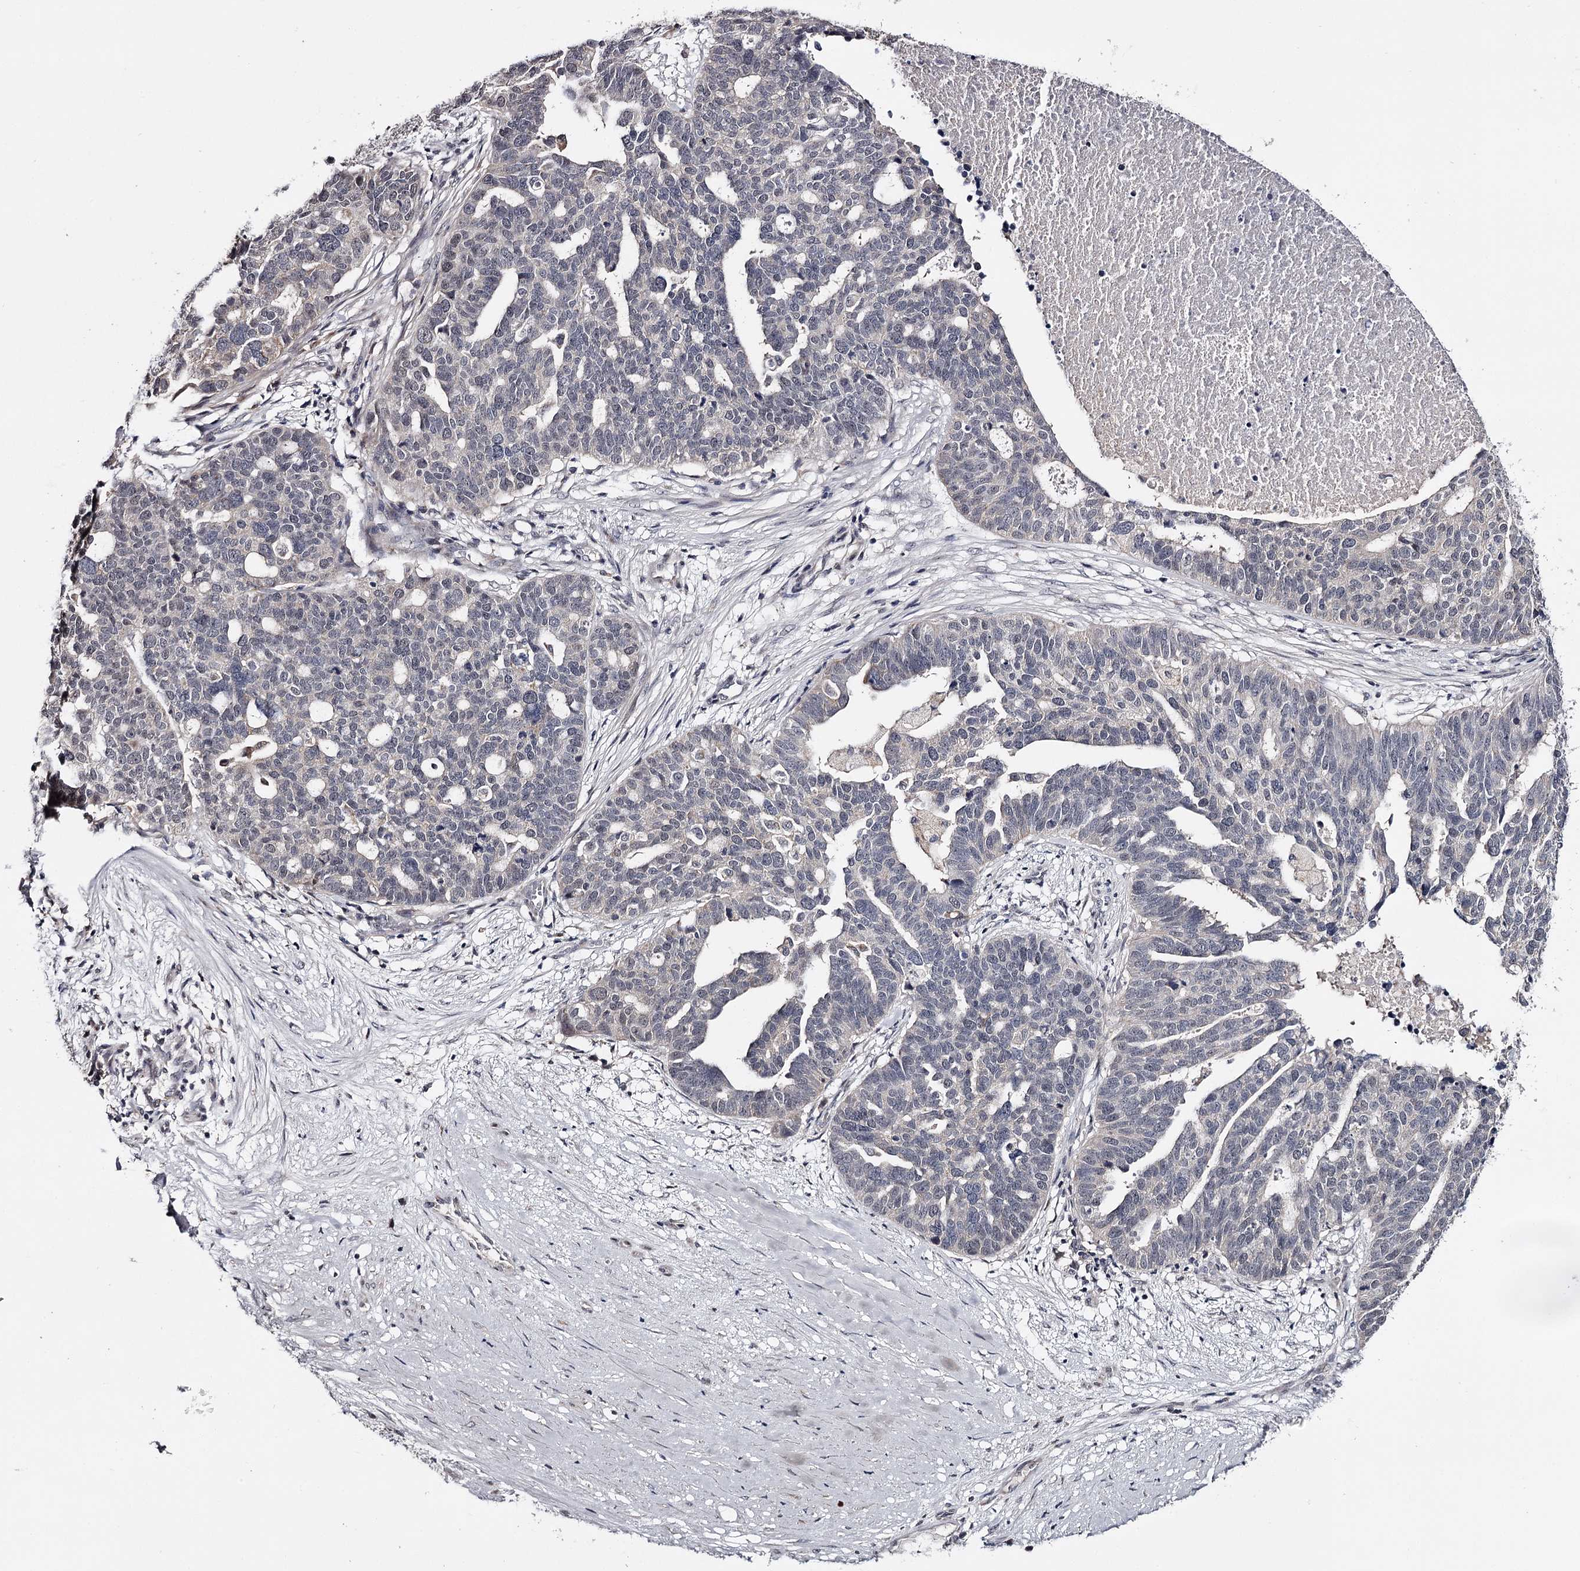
{"staining": {"intensity": "weak", "quantity": "25%-75%", "location": "nuclear"}, "tissue": "ovarian cancer", "cell_type": "Tumor cells", "image_type": "cancer", "snomed": [{"axis": "morphology", "description": "Cystadenocarcinoma, serous, NOS"}, {"axis": "topography", "description": "Ovary"}], "caption": "Protein staining demonstrates weak nuclear staining in about 25%-75% of tumor cells in ovarian cancer.", "gene": "GTSF1", "patient": {"sex": "female", "age": 59}}